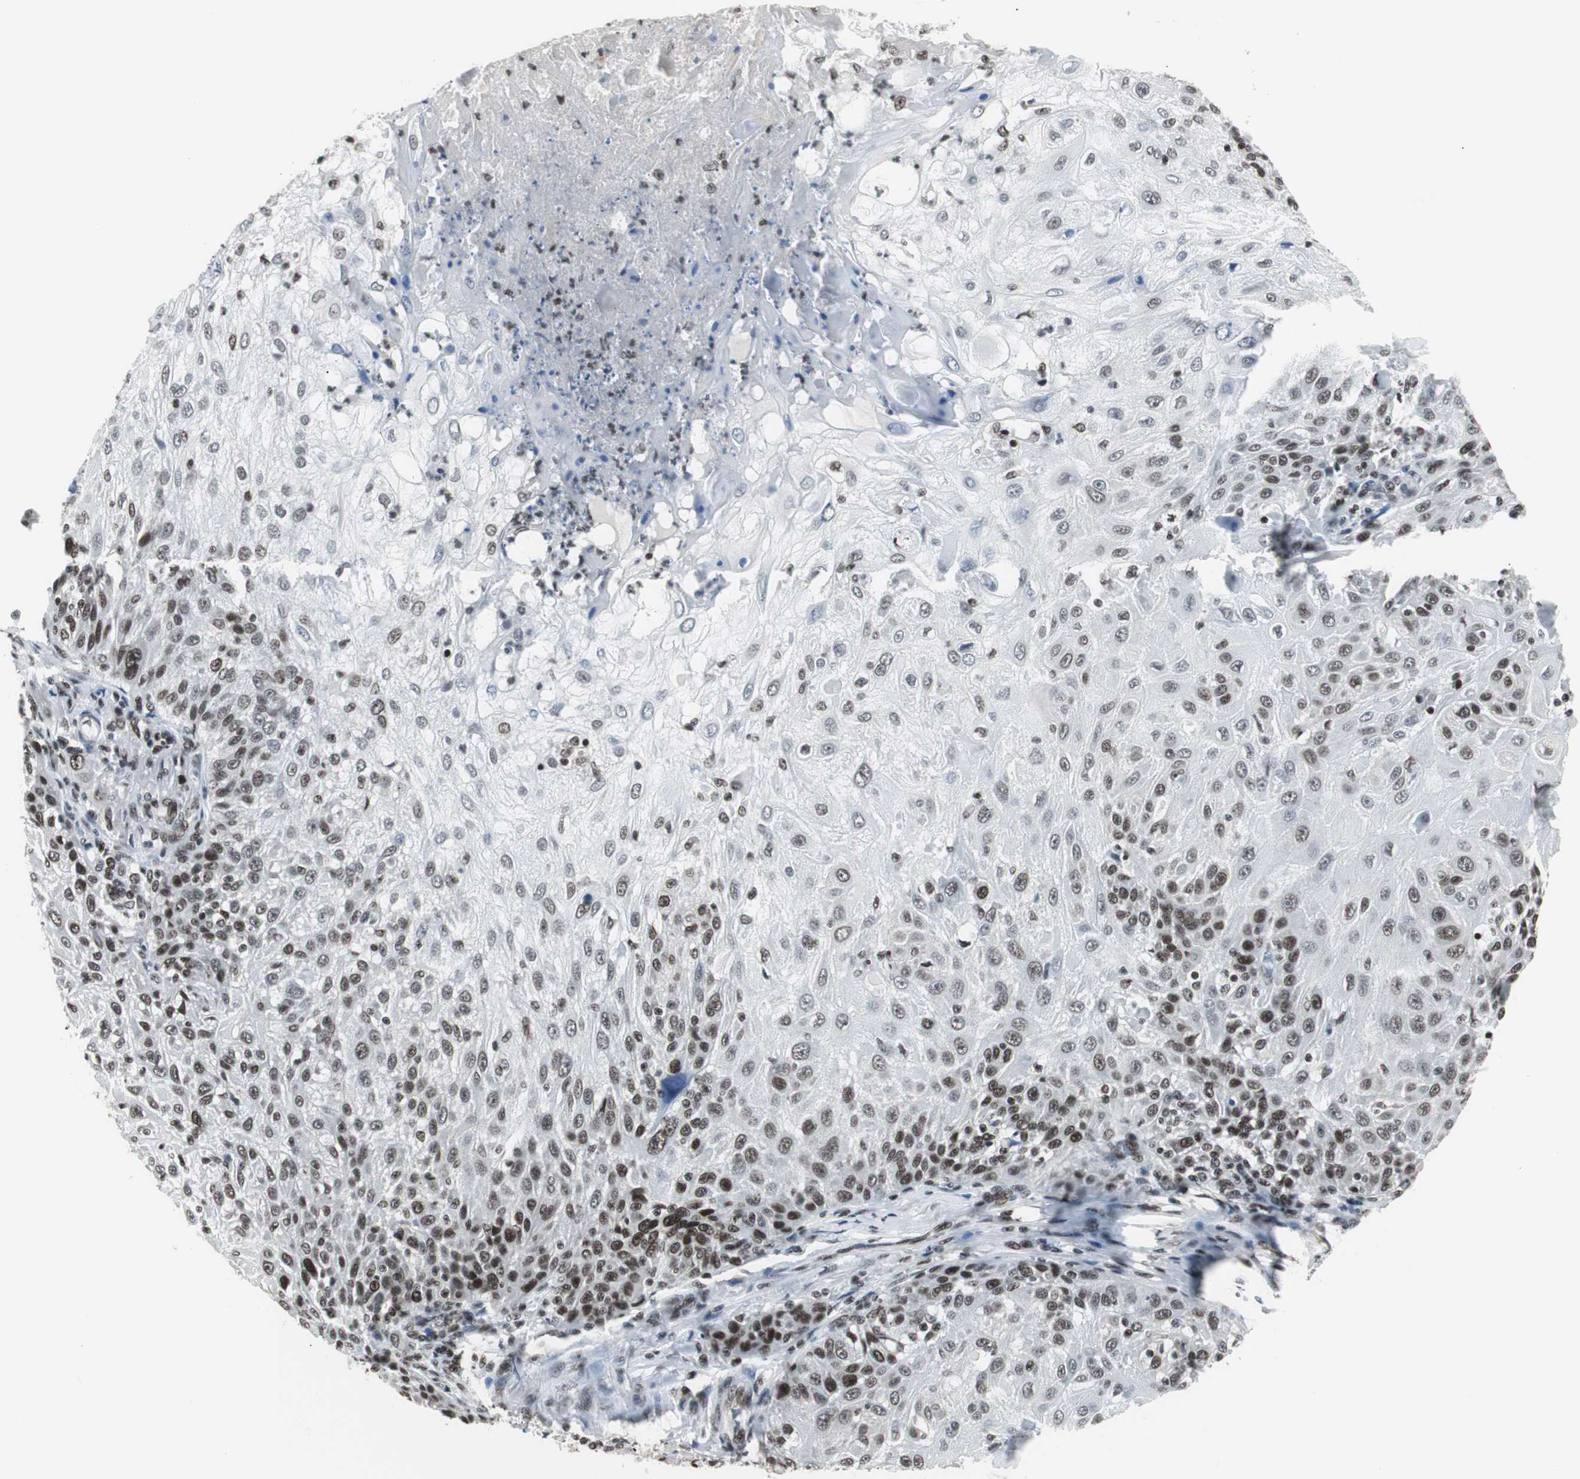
{"staining": {"intensity": "moderate", "quantity": "25%-75%", "location": "nuclear"}, "tissue": "skin cancer", "cell_type": "Tumor cells", "image_type": "cancer", "snomed": [{"axis": "morphology", "description": "Normal tissue, NOS"}, {"axis": "morphology", "description": "Squamous cell carcinoma, NOS"}, {"axis": "topography", "description": "Skin"}], "caption": "Skin cancer (squamous cell carcinoma) stained for a protein shows moderate nuclear positivity in tumor cells.", "gene": "XRCC1", "patient": {"sex": "female", "age": 83}}